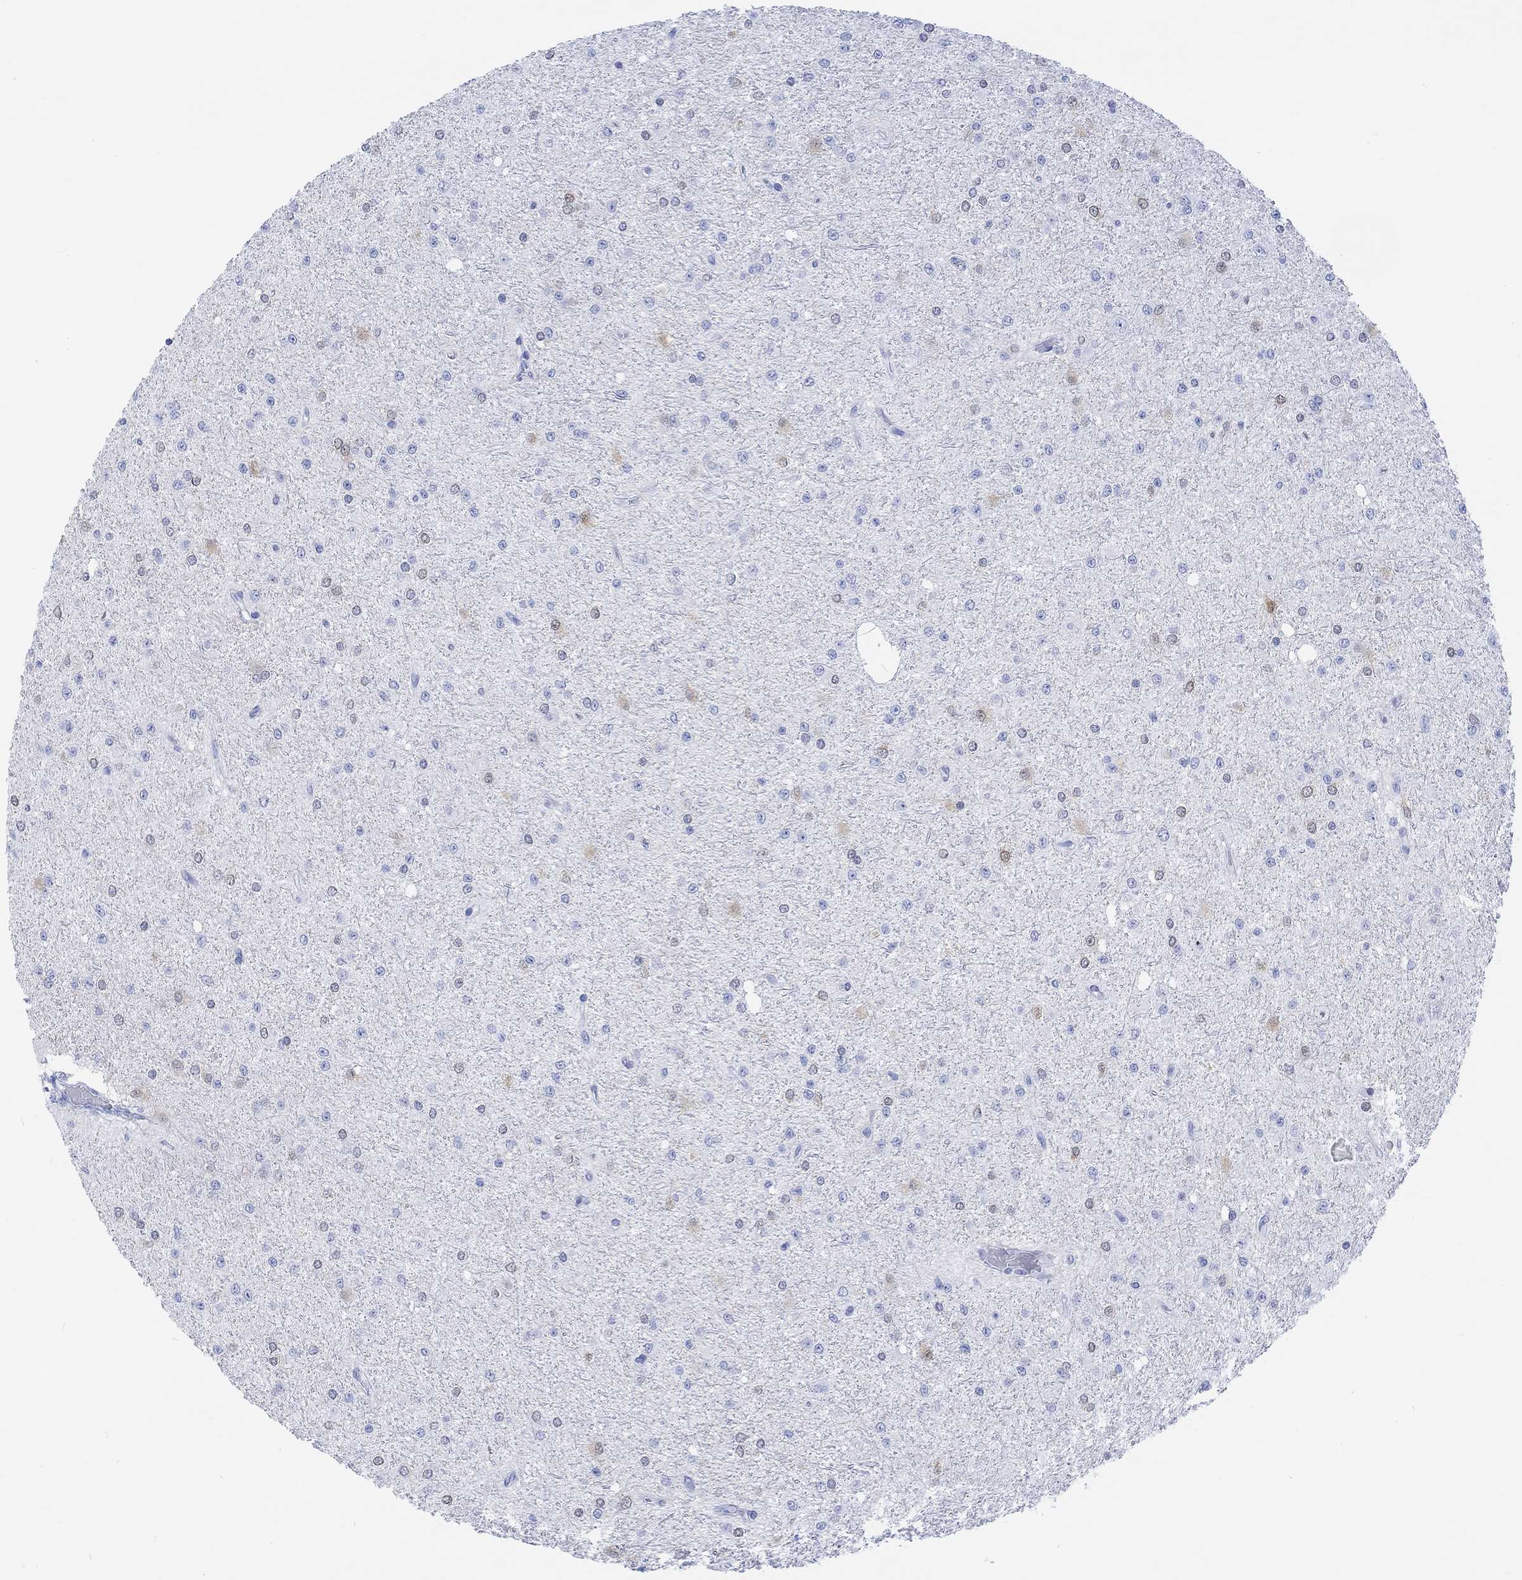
{"staining": {"intensity": "negative", "quantity": "none", "location": "none"}, "tissue": "glioma", "cell_type": "Tumor cells", "image_type": "cancer", "snomed": [{"axis": "morphology", "description": "Glioma, malignant, Low grade"}, {"axis": "topography", "description": "Brain"}], "caption": "This photomicrograph is of glioma stained with immunohistochemistry to label a protein in brown with the nuclei are counter-stained blue. There is no positivity in tumor cells.", "gene": "TPPP3", "patient": {"sex": "male", "age": 27}}